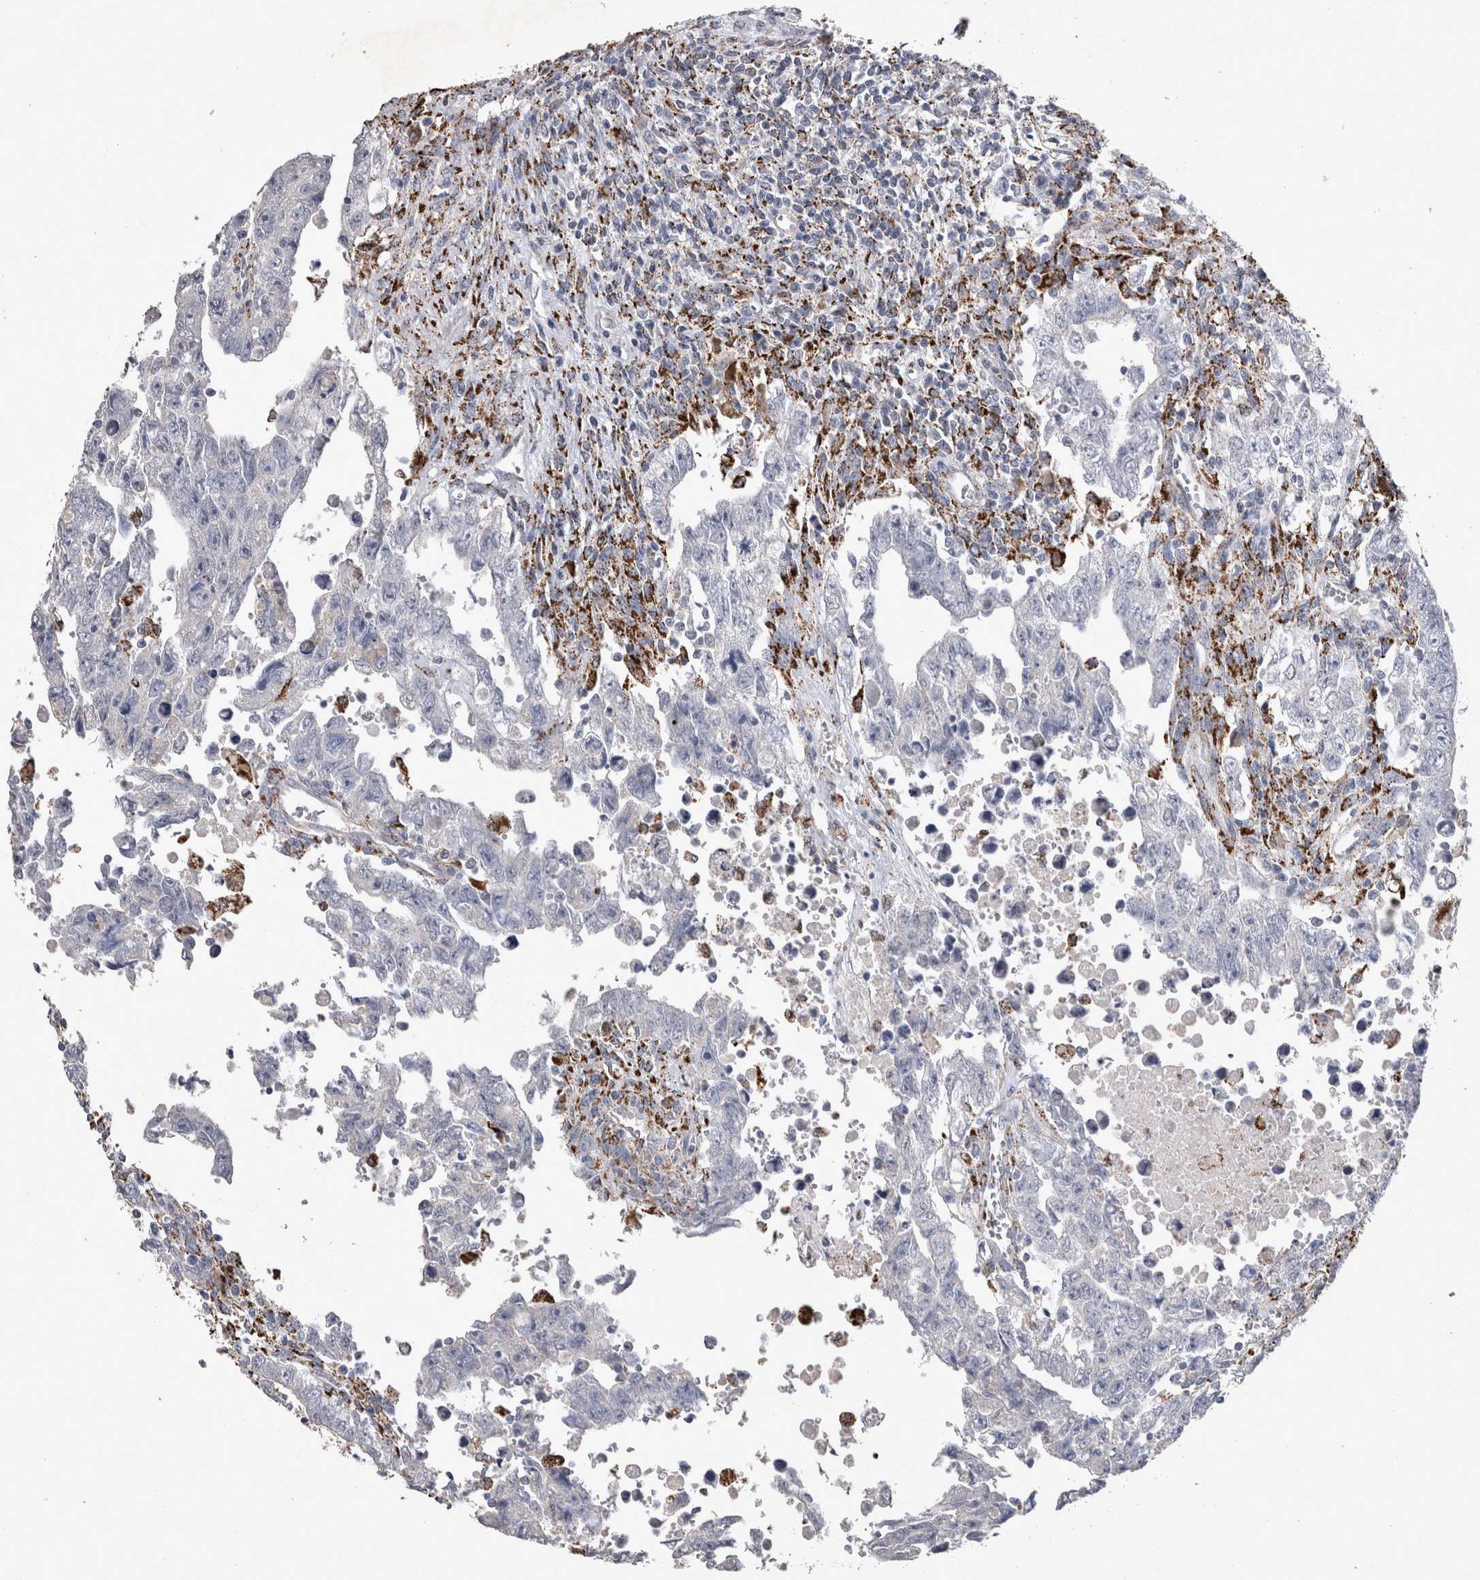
{"staining": {"intensity": "negative", "quantity": "none", "location": "none"}, "tissue": "testis cancer", "cell_type": "Tumor cells", "image_type": "cancer", "snomed": [{"axis": "morphology", "description": "Carcinoma, Embryonal, NOS"}, {"axis": "topography", "description": "Testis"}], "caption": "DAB immunohistochemical staining of human testis cancer (embryonal carcinoma) shows no significant positivity in tumor cells. The staining was performed using DAB (3,3'-diaminobenzidine) to visualize the protein expression in brown, while the nuclei were stained in blue with hematoxylin (Magnification: 20x).", "gene": "DKK3", "patient": {"sex": "male", "age": 28}}